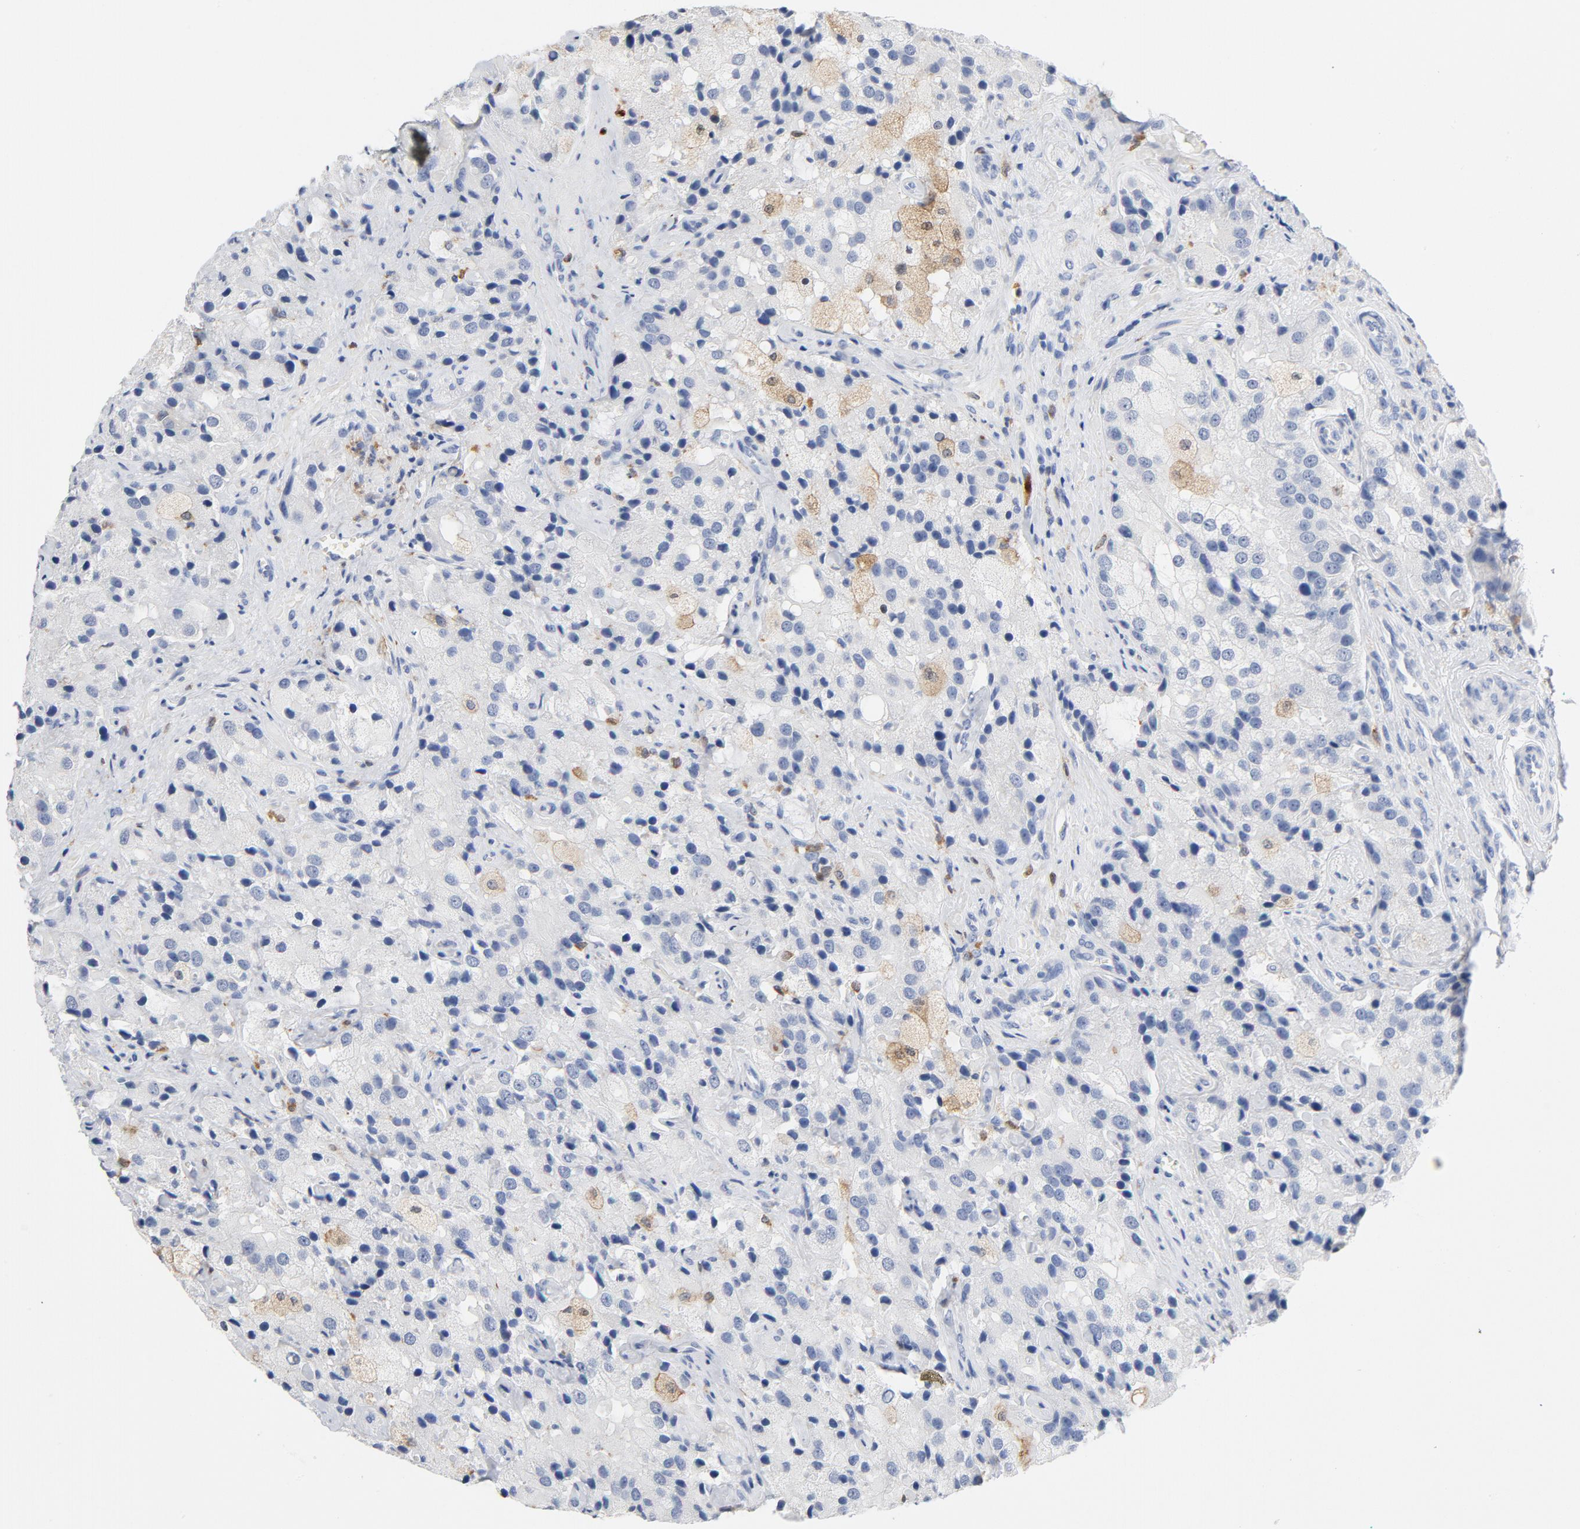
{"staining": {"intensity": "negative", "quantity": "none", "location": "none"}, "tissue": "prostate cancer", "cell_type": "Tumor cells", "image_type": "cancer", "snomed": [{"axis": "morphology", "description": "Adenocarcinoma, High grade"}, {"axis": "topography", "description": "Prostate"}], "caption": "Prostate high-grade adenocarcinoma was stained to show a protein in brown. There is no significant staining in tumor cells.", "gene": "NCF1", "patient": {"sex": "male", "age": 70}}